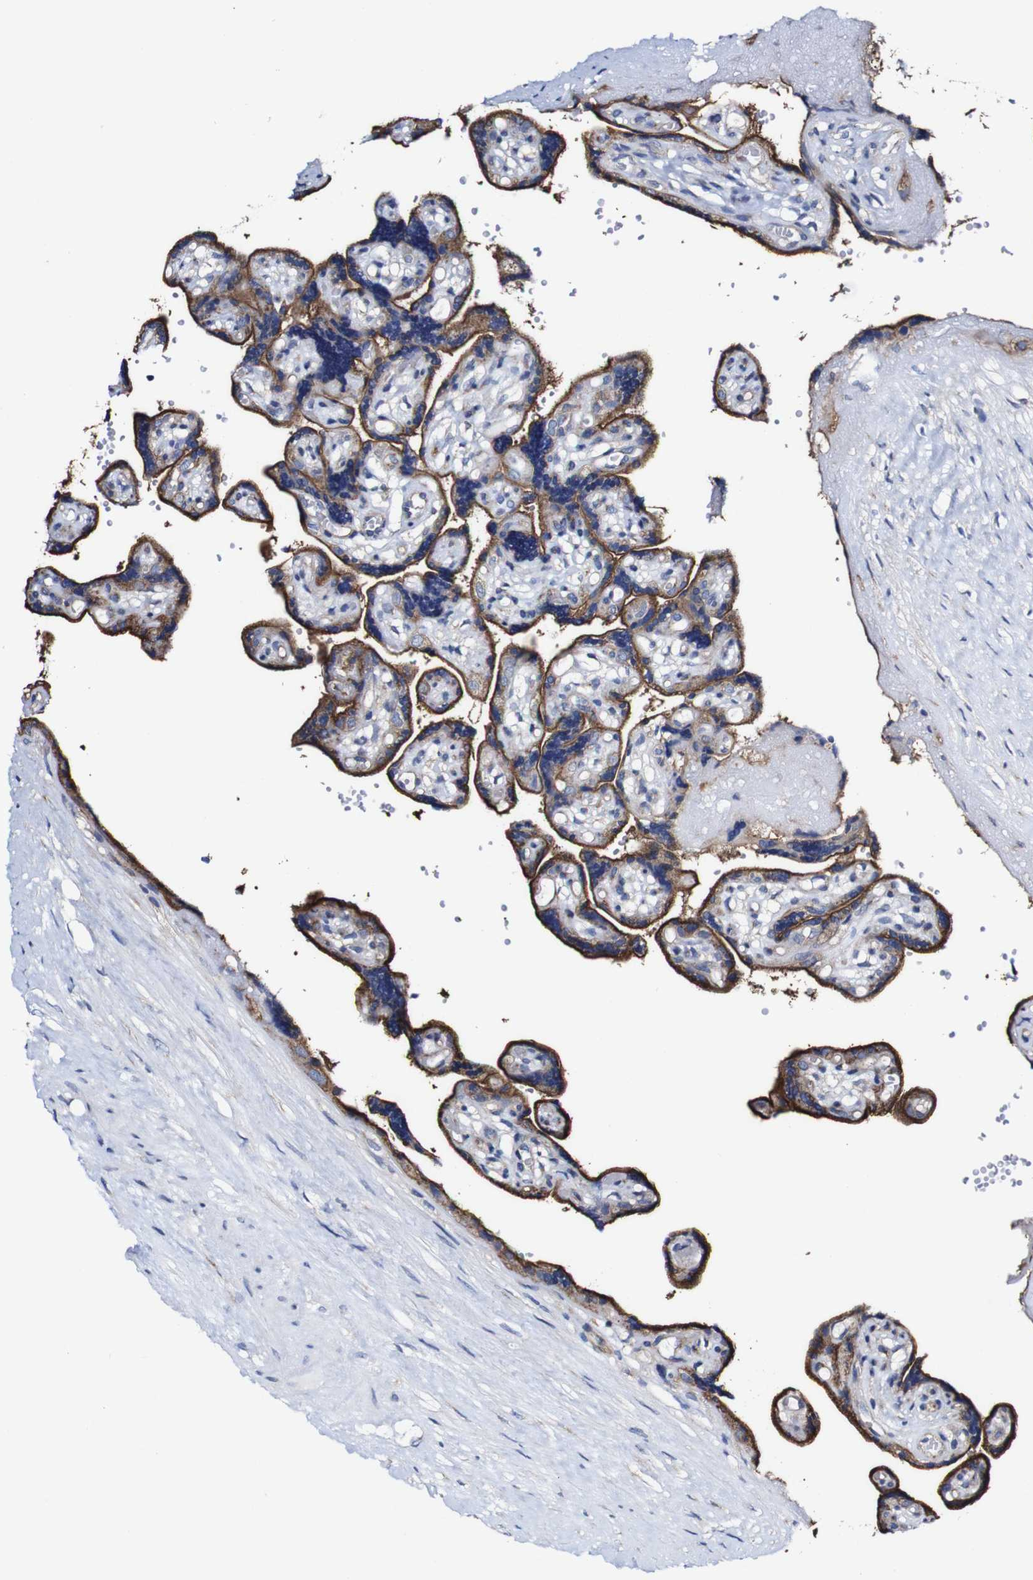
{"staining": {"intensity": "moderate", "quantity": ">75%", "location": "cytoplasmic/membranous"}, "tissue": "placenta", "cell_type": "Decidual cells", "image_type": "normal", "snomed": [{"axis": "morphology", "description": "Normal tissue, NOS"}, {"axis": "topography", "description": "Placenta"}], "caption": "This is an image of immunohistochemistry (IHC) staining of unremarkable placenta, which shows moderate expression in the cytoplasmic/membranous of decidual cells.", "gene": "CSF1R", "patient": {"sex": "female", "age": 30}}